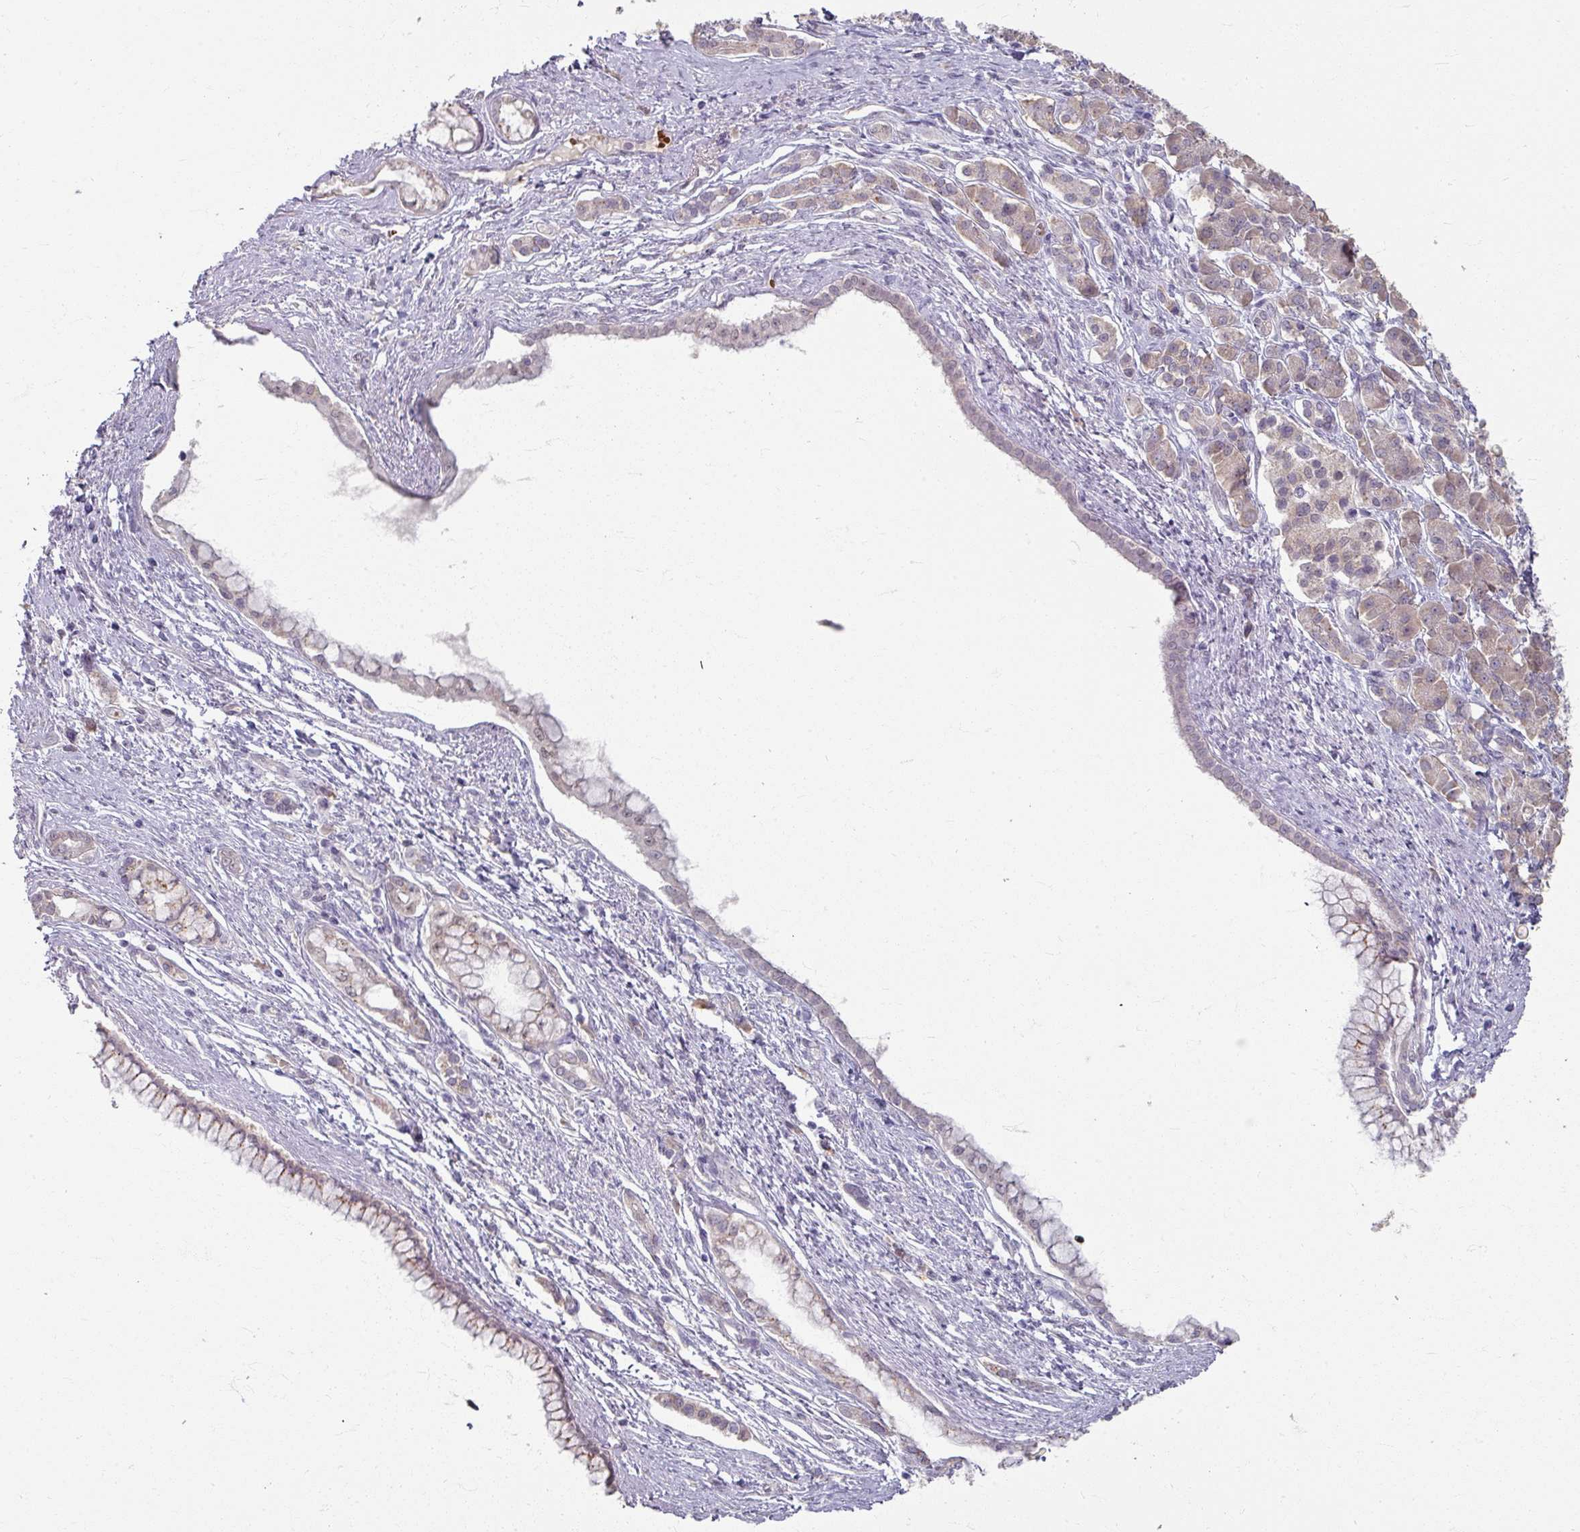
{"staining": {"intensity": "moderate", "quantity": "25%-75%", "location": "cytoplasmic/membranous"}, "tissue": "pancreatic cancer", "cell_type": "Tumor cells", "image_type": "cancer", "snomed": [{"axis": "morphology", "description": "Adenocarcinoma, NOS"}, {"axis": "topography", "description": "Pancreas"}], "caption": "This image shows immunohistochemistry (IHC) staining of adenocarcinoma (pancreatic), with medium moderate cytoplasmic/membranous expression in about 25%-75% of tumor cells.", "gene": "KMT5C", "patient": {"sex": "male", "age": 70}}